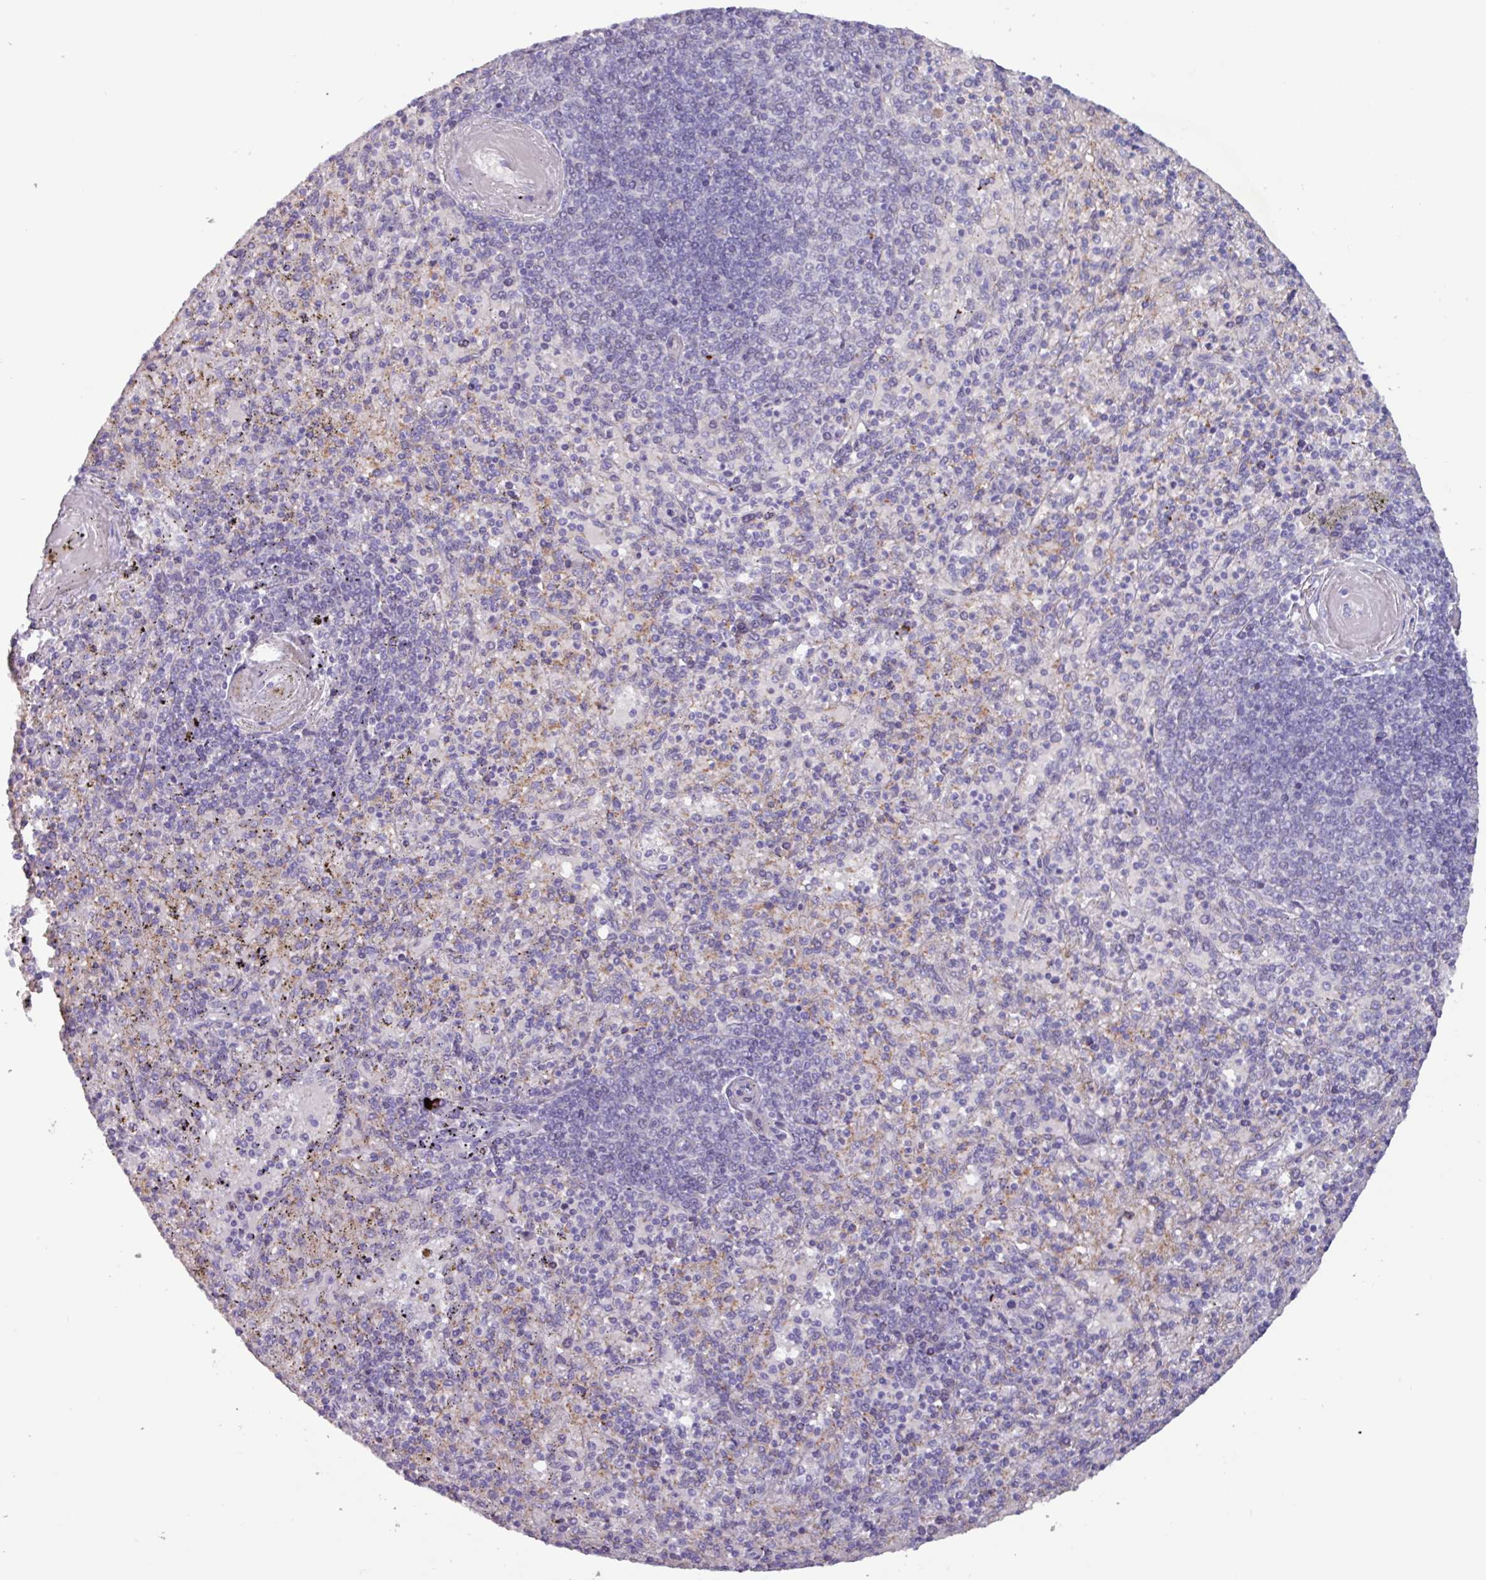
{"staining": {"intensity": "negative", "quantity": "none", "location": "none"}, "tissue": "spleen", "cell_type": "Cells in red pulp", "image_type": "normal", "snomed": [{"axis": "morphology", "description": "Normal tissue, NOS"}, {"axis": "topography", "description": "Spleen"}], "caption": "Immunohistochemistry of normal human spleen reveals no staining in cells in red pulp.", "gene": "PLIN2", "patient": {"sex": "male", "age": 82}}